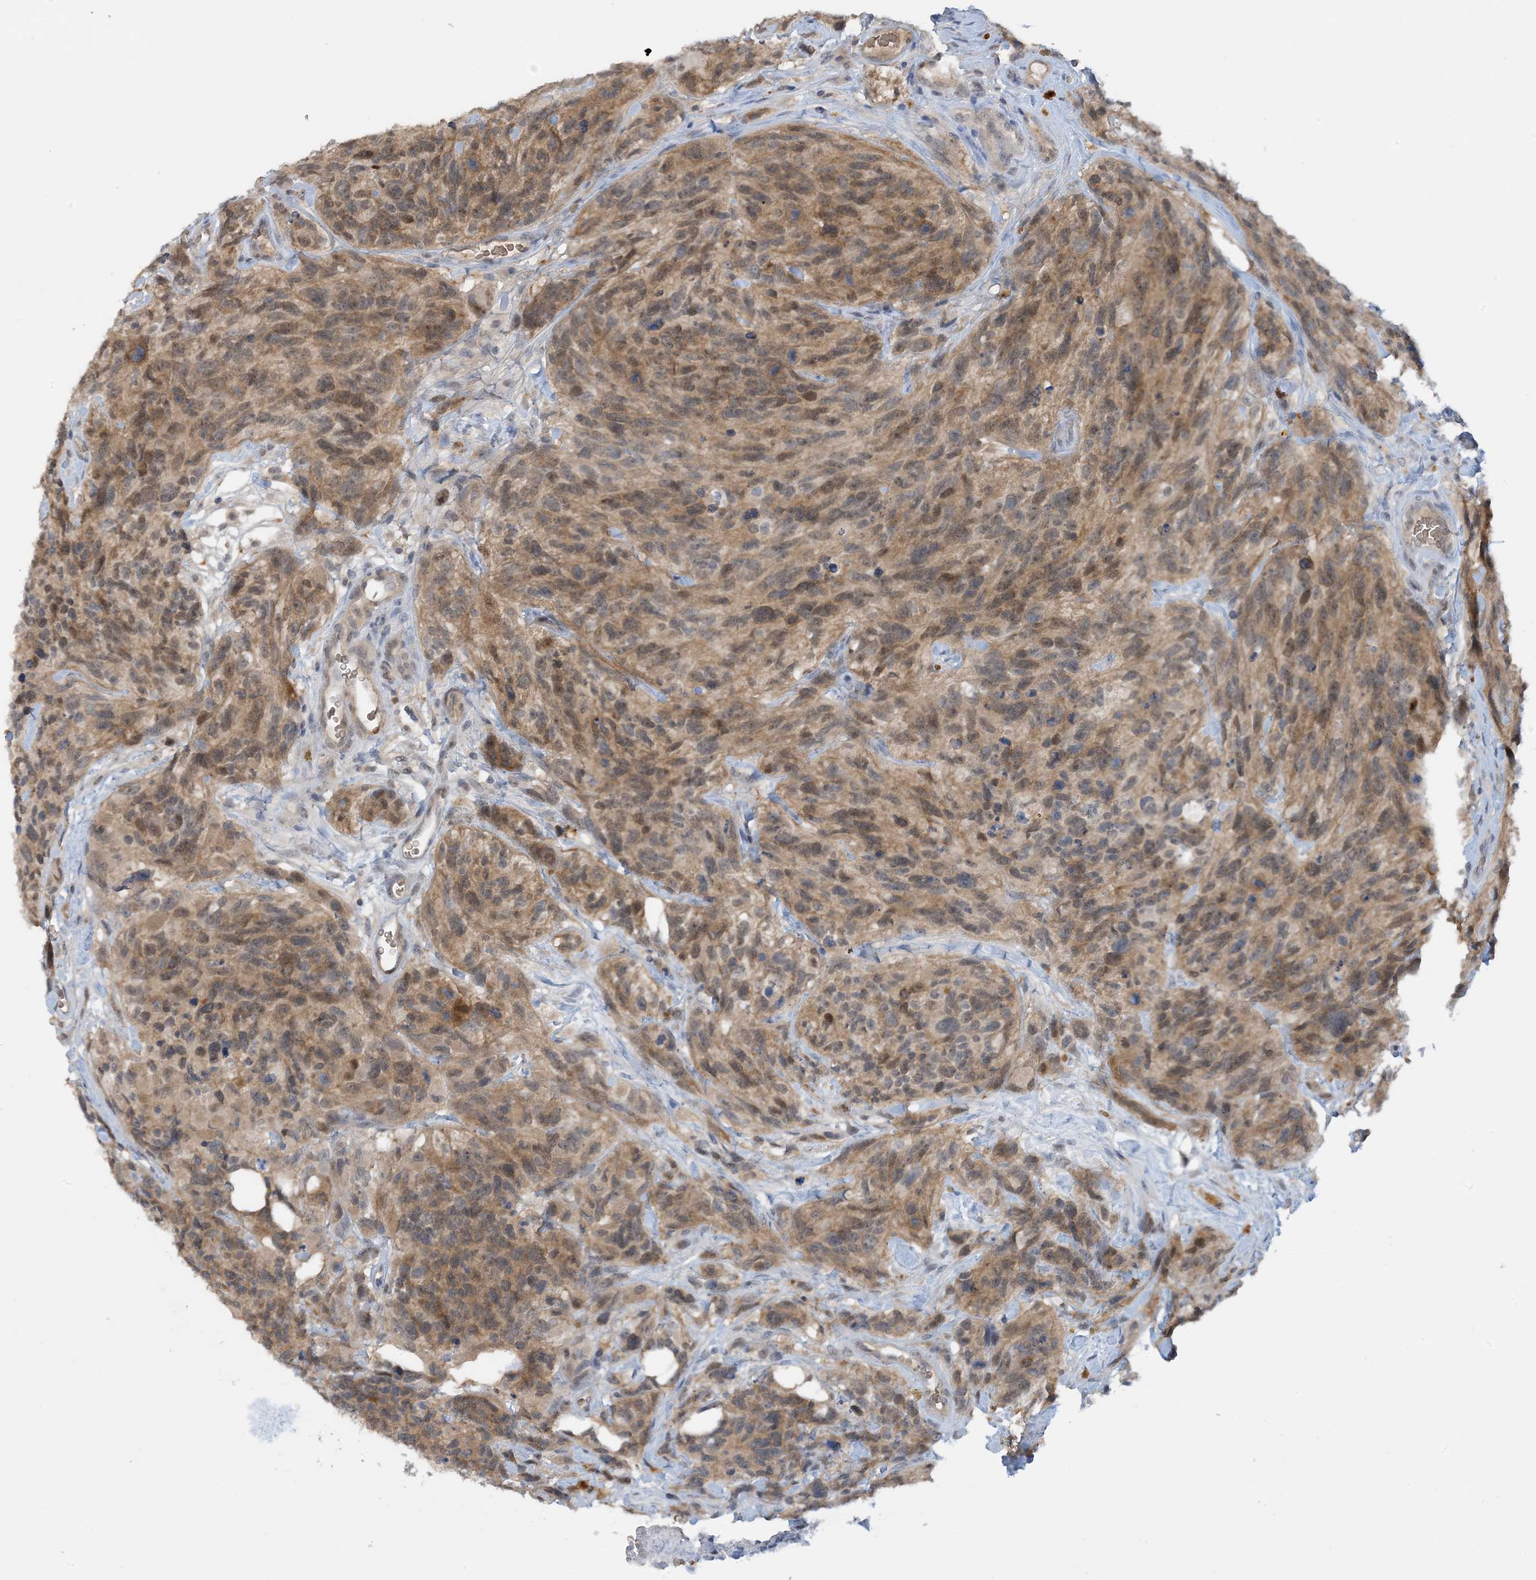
{"staining": {"intensity": "moderate", "quantity": ">75%", "location": "cytoplasmic/membranous,nuclear"}, "tissue": "glioma", "cell_type": "Tumor cells", "image_type": "cancer", "snomed": [{"axis": "morphology", "description": "Glioma, malignant, High grade"}, {"axis": "topography", "description": "Brain"}], "caption": "Immunohistochemistry (IHC) image of glioma stained for a protein (brown), which demonstrates medium levels of moderate cytoplasmic/membranous and nuclear staining in approximately >75% of tumor cells.", "gene": "UBE2E1", "patient": {"sex": "male", "age": 69}}